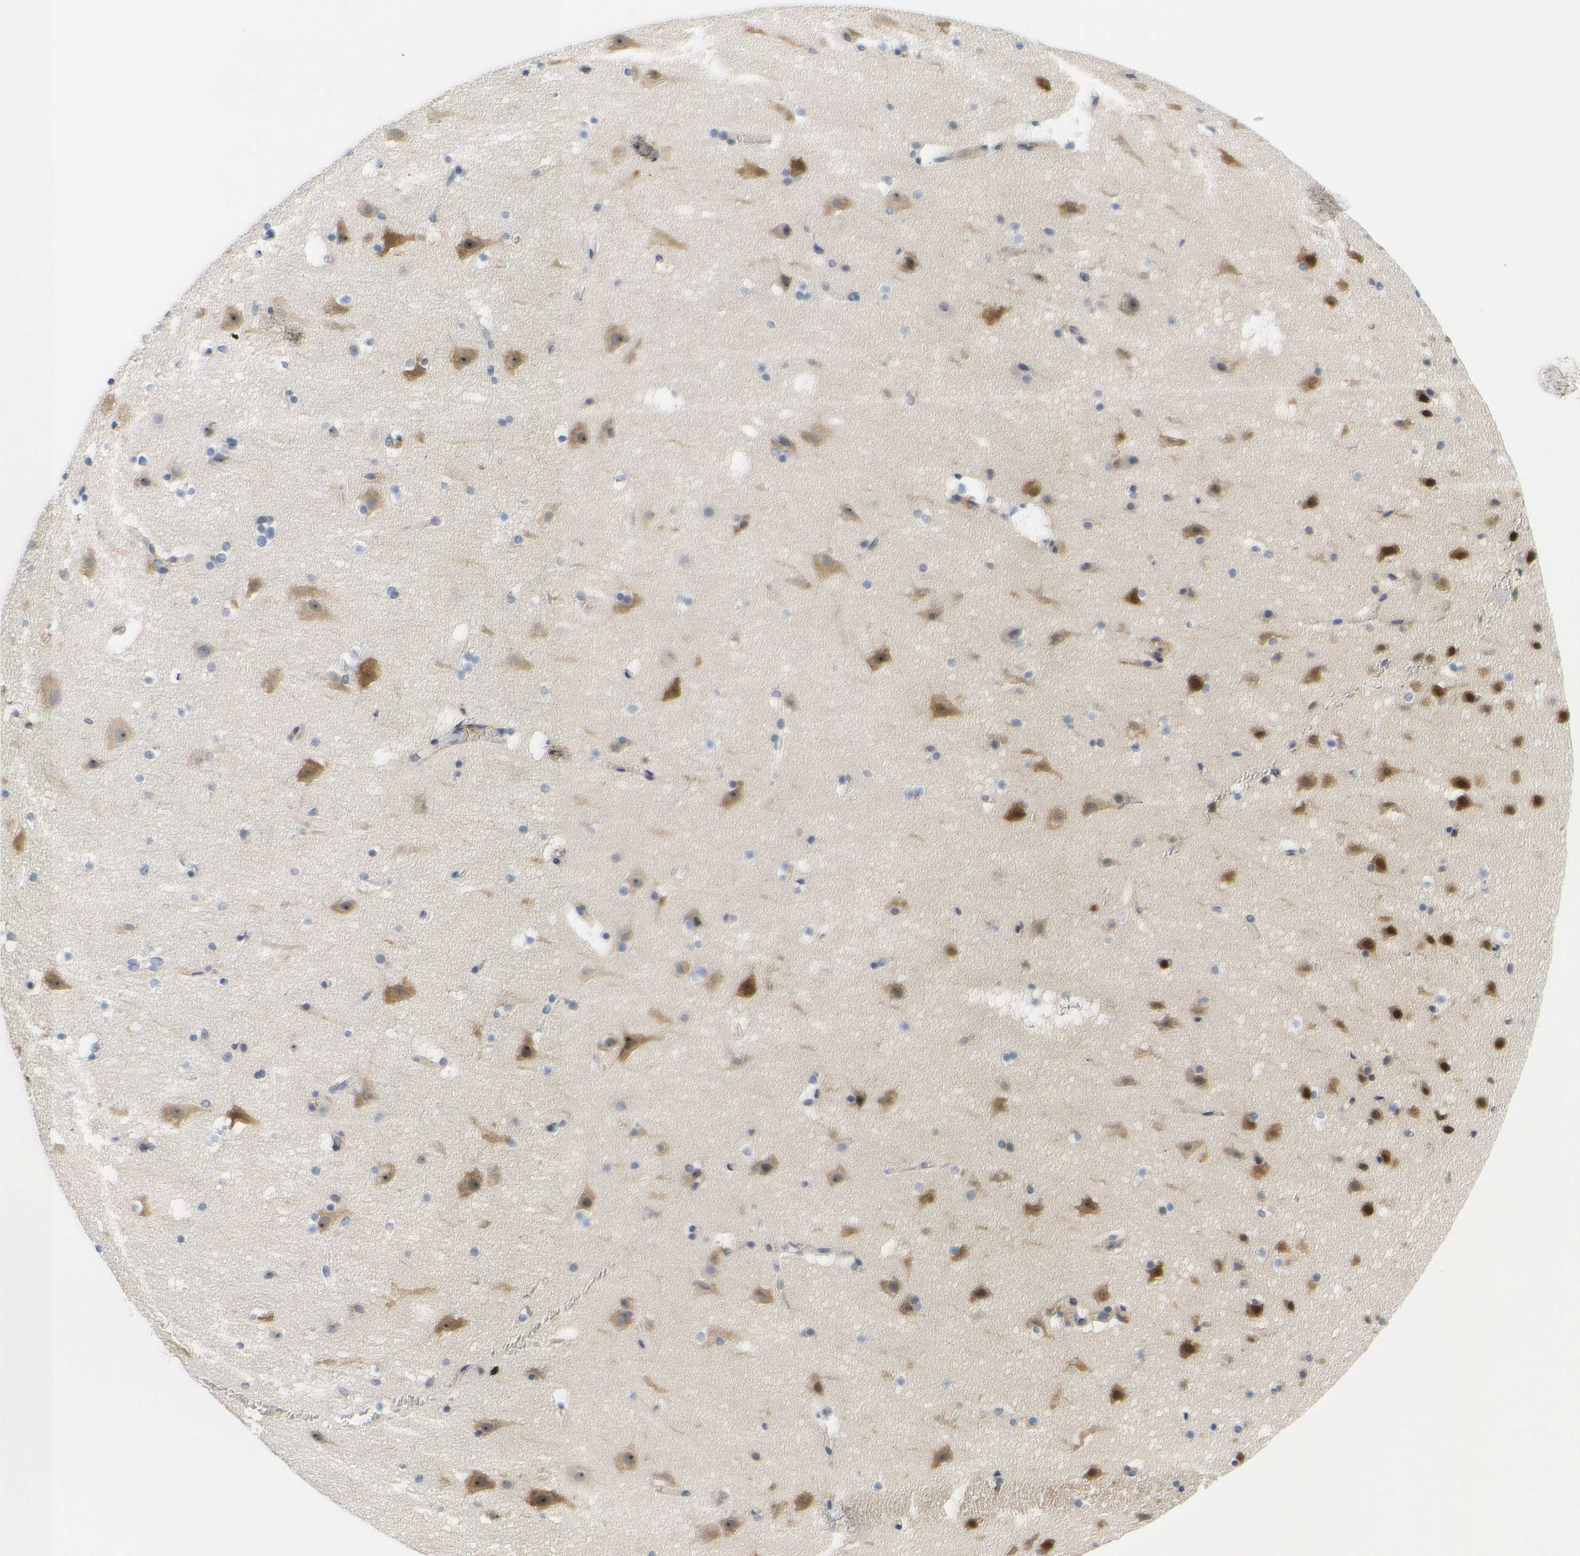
{"staining": {"intensity": "weak", "quantity": ">75%", "location": "cytoplasmic/membranous"}, "tissue": "cerebral cortex", "cell_type": "Endothelial cells", "image_type": "normal", "snomed": [{"axis": "morphology", "description": "Normal tissue, NOS"}, {"axis": "topography", "description": "Cerebral cortex"}], "caption": "Human cerebral cortex stained for a protein (brown) exhibits weak cytoplasmic/membranous positive expression in about >75% of endothelial cells.", "gene": "HLA", "patient": {"sex": "male", "age": 45}}